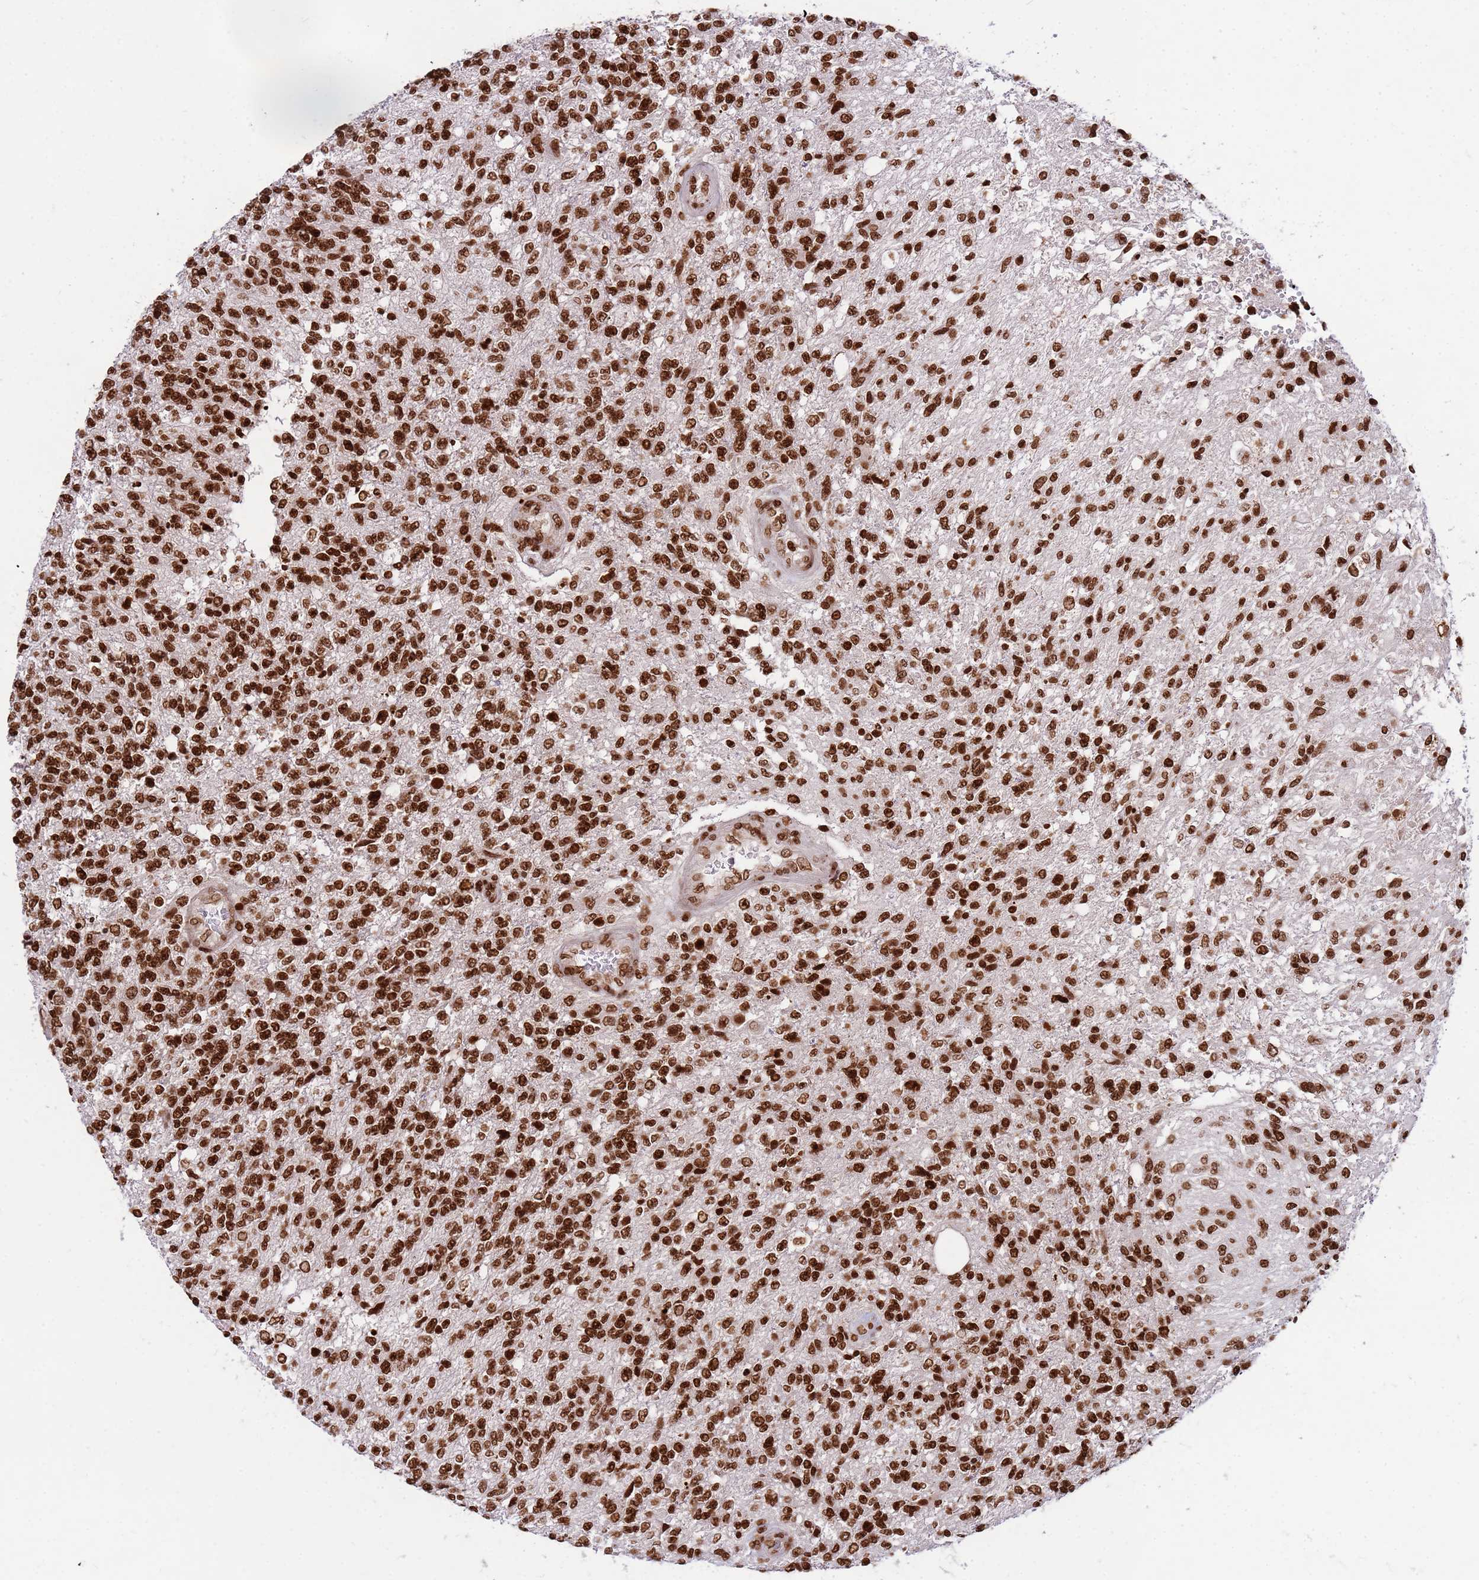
{"staining": {"intensity": "strong", "quantity": ">75%", "location": "nuclear"}, "tissue": "glioma", "cell_type": "Tumor cells", "image_type": "cancer", "snomed": [{"axis": "morphology", "description": "Glioma, malignant, High grade"}, {"axis": "topography", "description": "Brain"}], "caption": "A photomicrograph of human malignant high-grade glioma stained for a protein shows strong nuclear brown staining in tumor cells.", "gene": "H3-3B", "patient": {"sex": "male", "age": 56}}